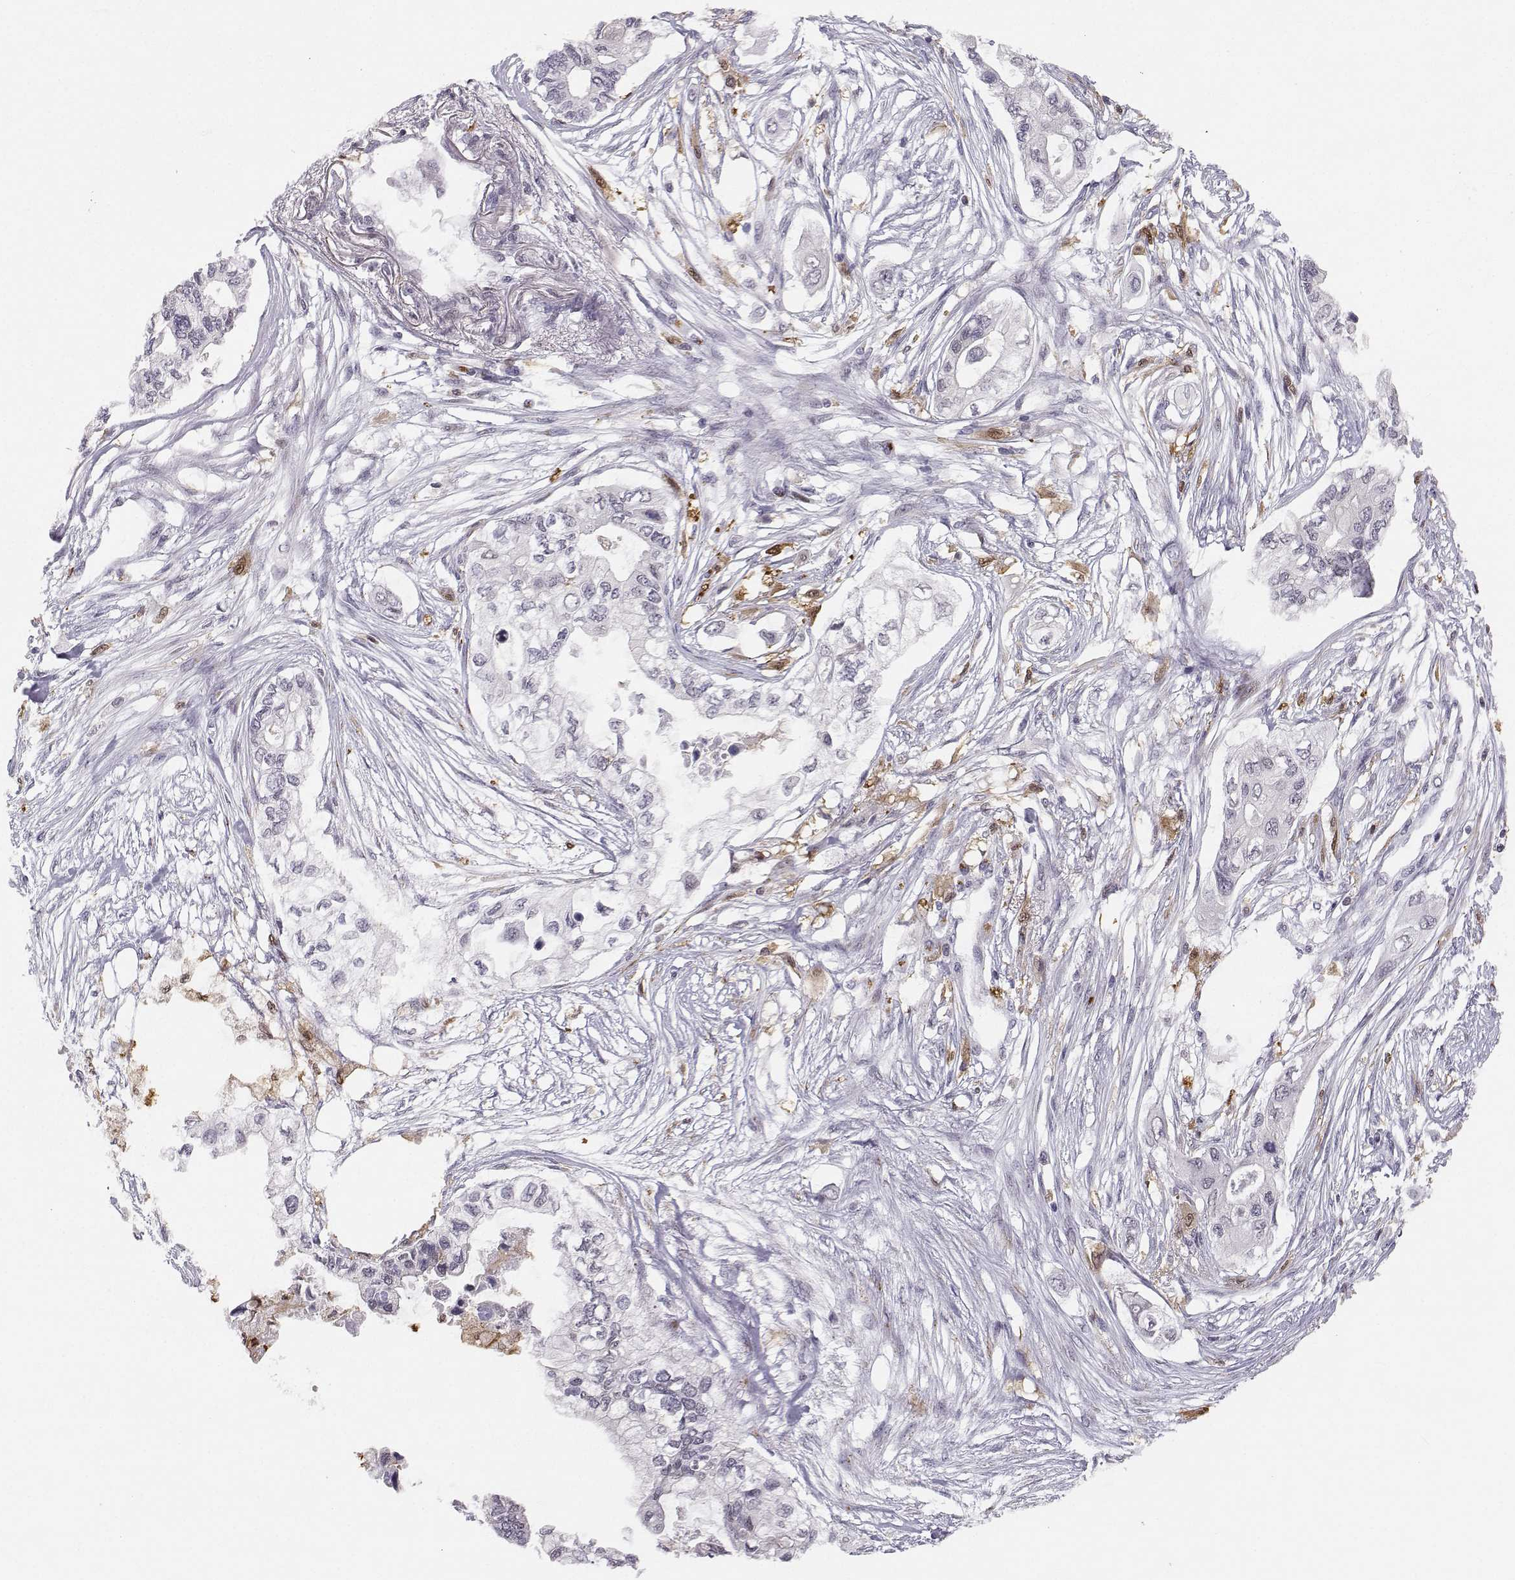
{"staining": {"intensity": "negative", "quantity": "none", "location": "none"}, "tissue": "pancreatic cancer", "cell_type": "Tumor cells", "image_type": "cancer", "snomed": [{"axis": "morphology", "description": "Adenocarcinoma, NOS"}, {"axis": "topography", "description": "Pancreas"}], "caption": "This is a micrograph of immunohistochemistry staining of pancreatic cancer, which shows no staining in tumor cells.", "gene": "HTR7", "patient": {"sex": "female", "age": 63}}